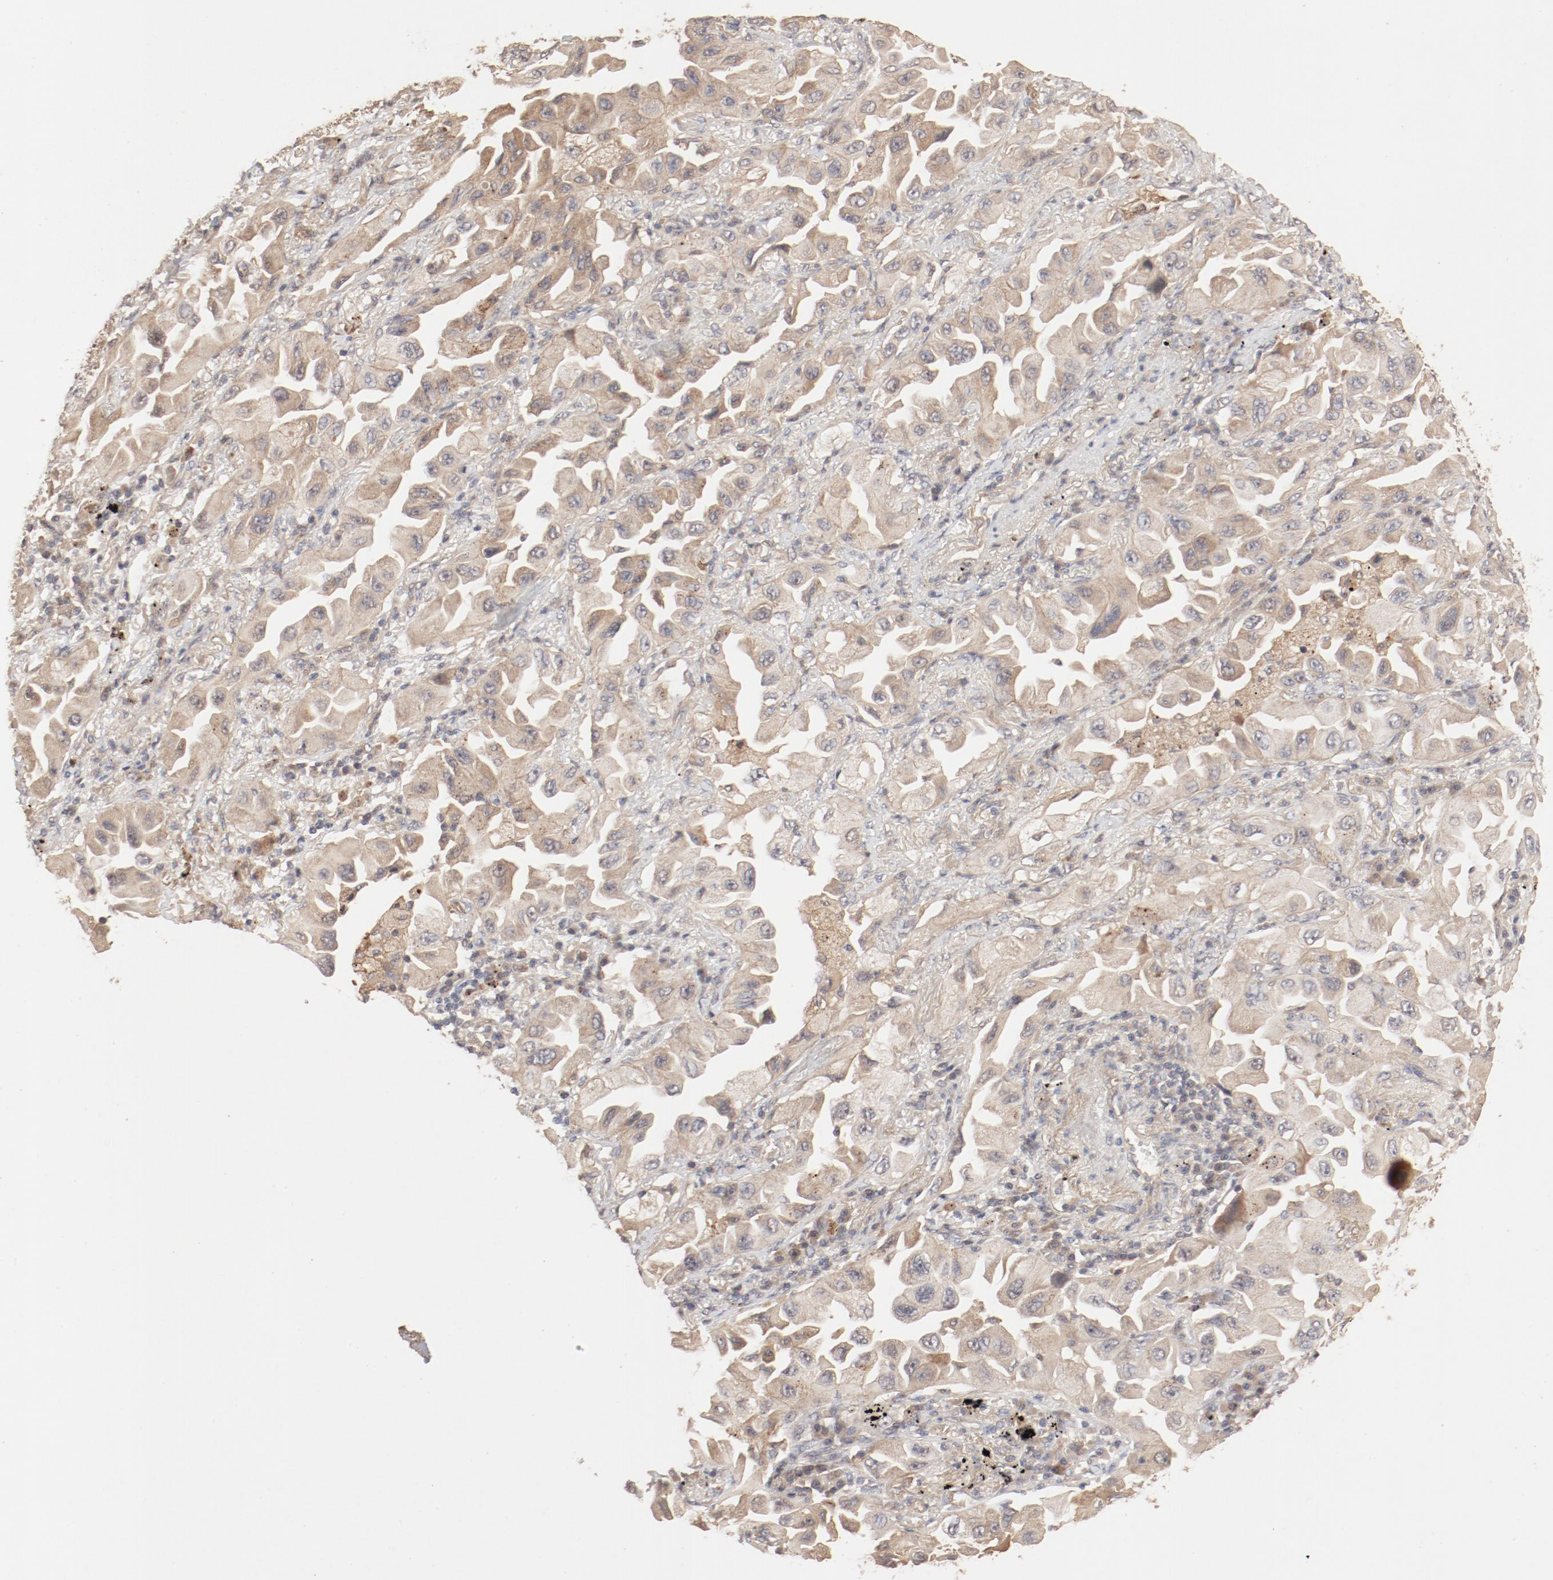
{"staining": {"intensity": "moderate", "quantity": ">75%", "location": "cytoplasmic/membranous"}, "tissue": "lung cancer", "cell_type": "Tumor cells", "image_type": "cancer", "snomed": [{"axis": "morphology", "description": "Adenocarcinoma, NOS"}, {"axis": "topography", "description": "Lung"}], "caption": "Lung cancer stained for a protein displays moderate cytoplasmic/membranous positivity in tumor cells.", "gene": "IL3RA", "patient": {"sex": "female", "age": 65}}